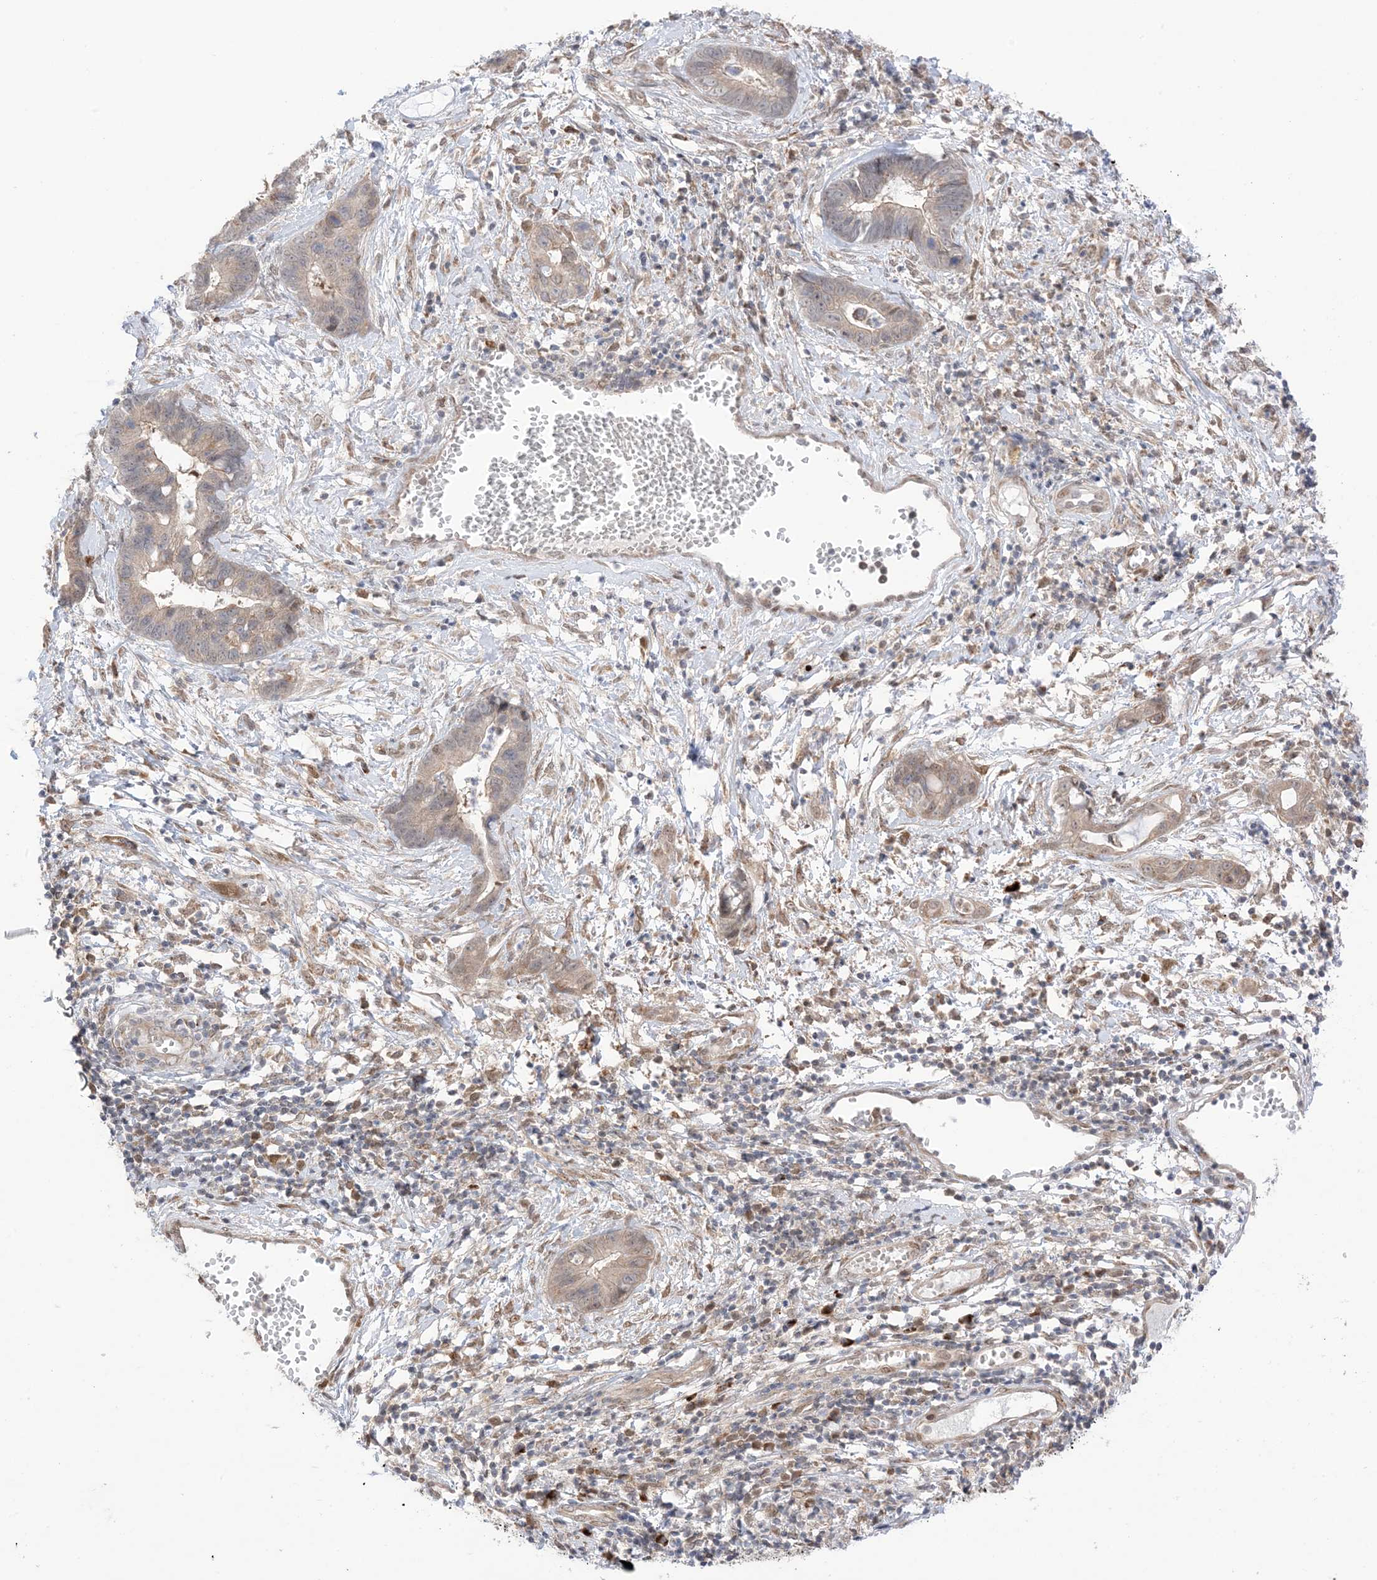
{"staining": {"intensity": "weak", "quantity": "25%-75%", "location": "cytoplasmic/membranous,nuclear"}, "tissue": "cervical cancer", "cell_type": "Tumor cells", "image_type": "cancer", "snomed": [{"axis": "morphology", "description": "Adenocarcinoma, NOS"}, {"axis": "topography", "description": "Cervix"}], "caption": "This is a photomicrograph of immunohistochemistry (IHC) staining of cervical cancer (adenocarcinoma), which shows weak positivity in the cytoplasmic/membranous and nuclear of tumor cells.", "gene": "UBE2E2", "patient": {"sex": "female", "age": 44}}